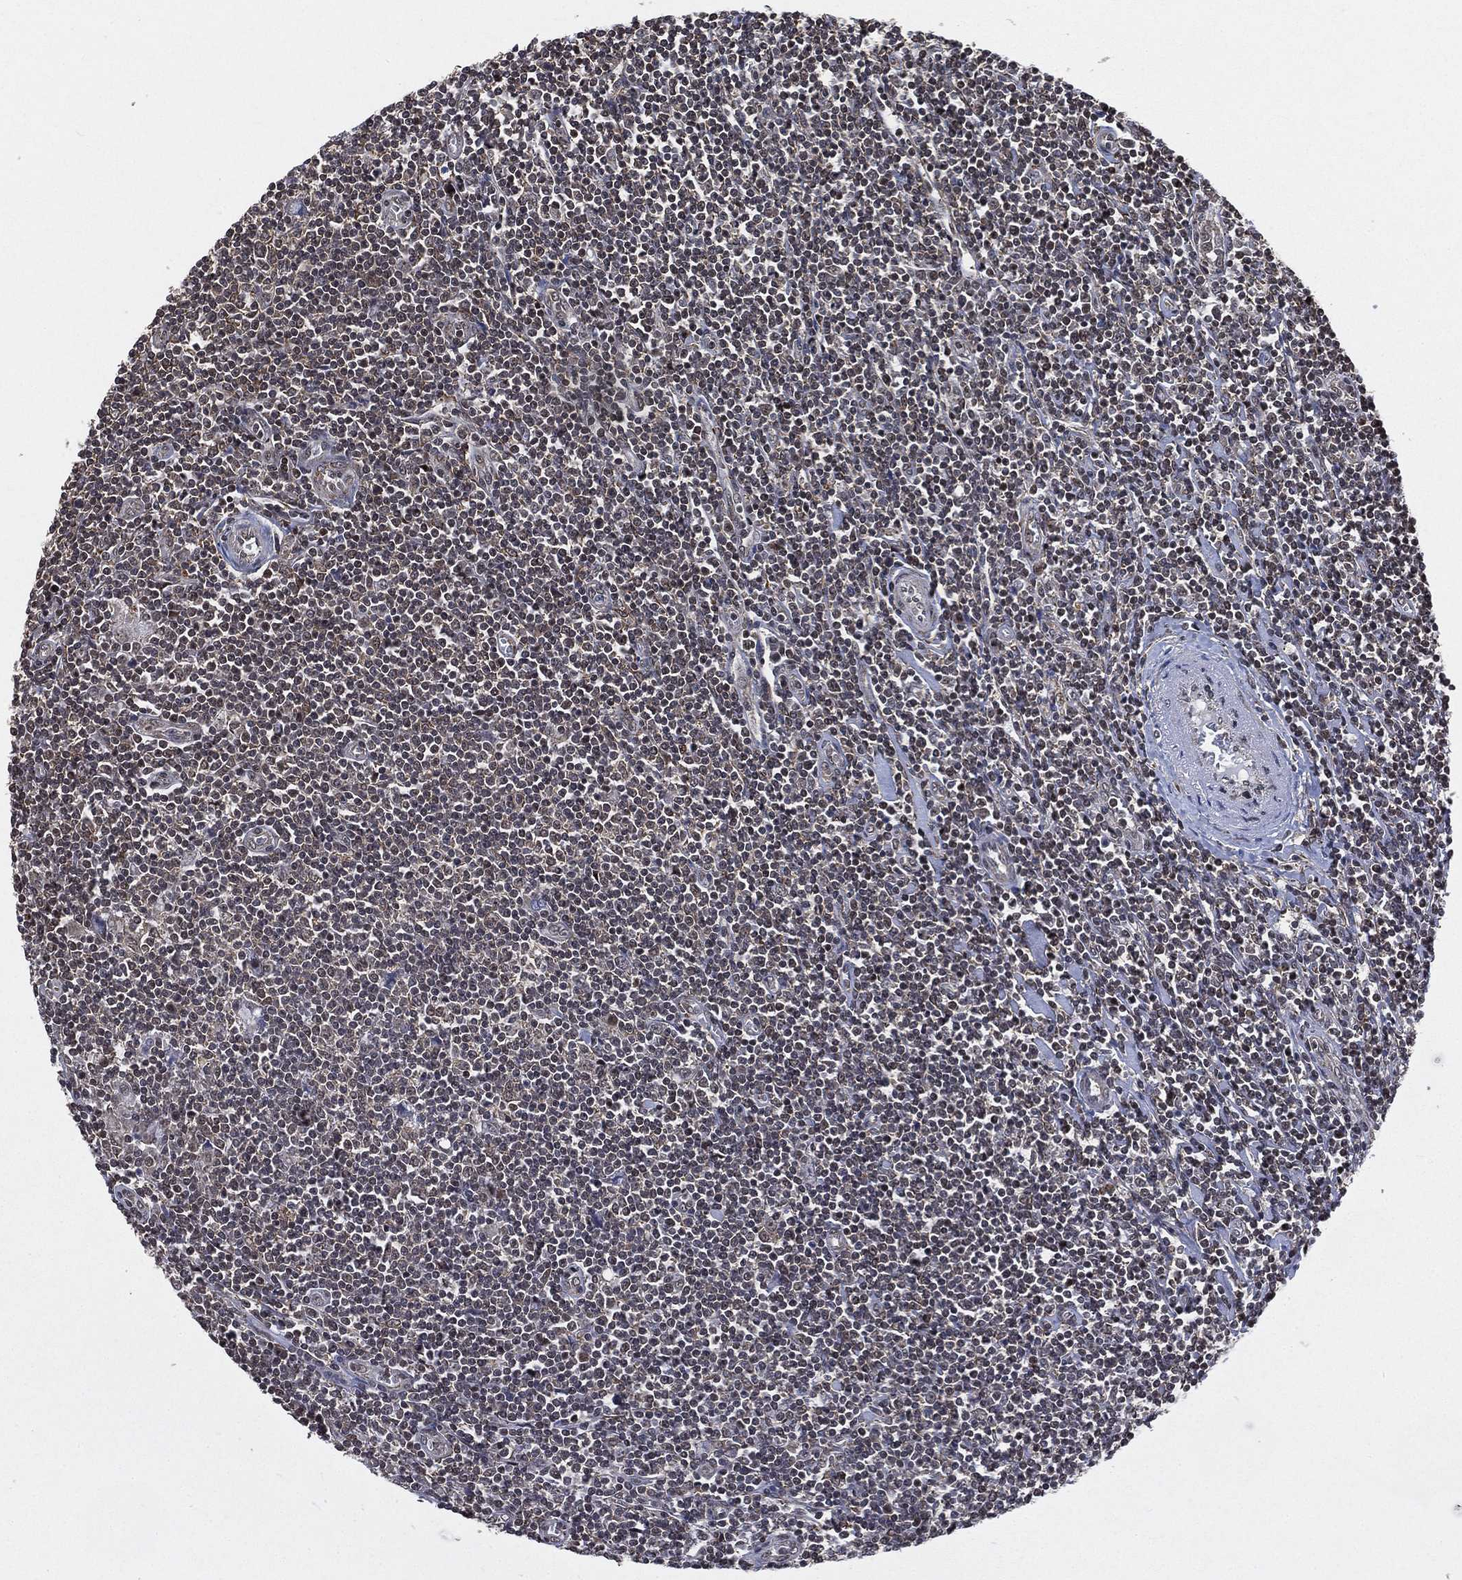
{"staining": {"intensity": "negative", "quantity": "none", "location": "none"}, "tissue": "lymphoma", "cell_type": "Tumor cells", "image_type": "cancer", "snomed": [{"axis": "morphology", "description": "Hodgkin's disease, NOS"}, {"axis": "topography", "description": "Lymph node"}], "caption": "Tumor cells show no significant positivity in lymphoma. (DAB immunohistochemistry (IHC) with hematoxylin counter stain).", "gene": "RSRC2", "patient": {"sex": "male", "age": 40}}